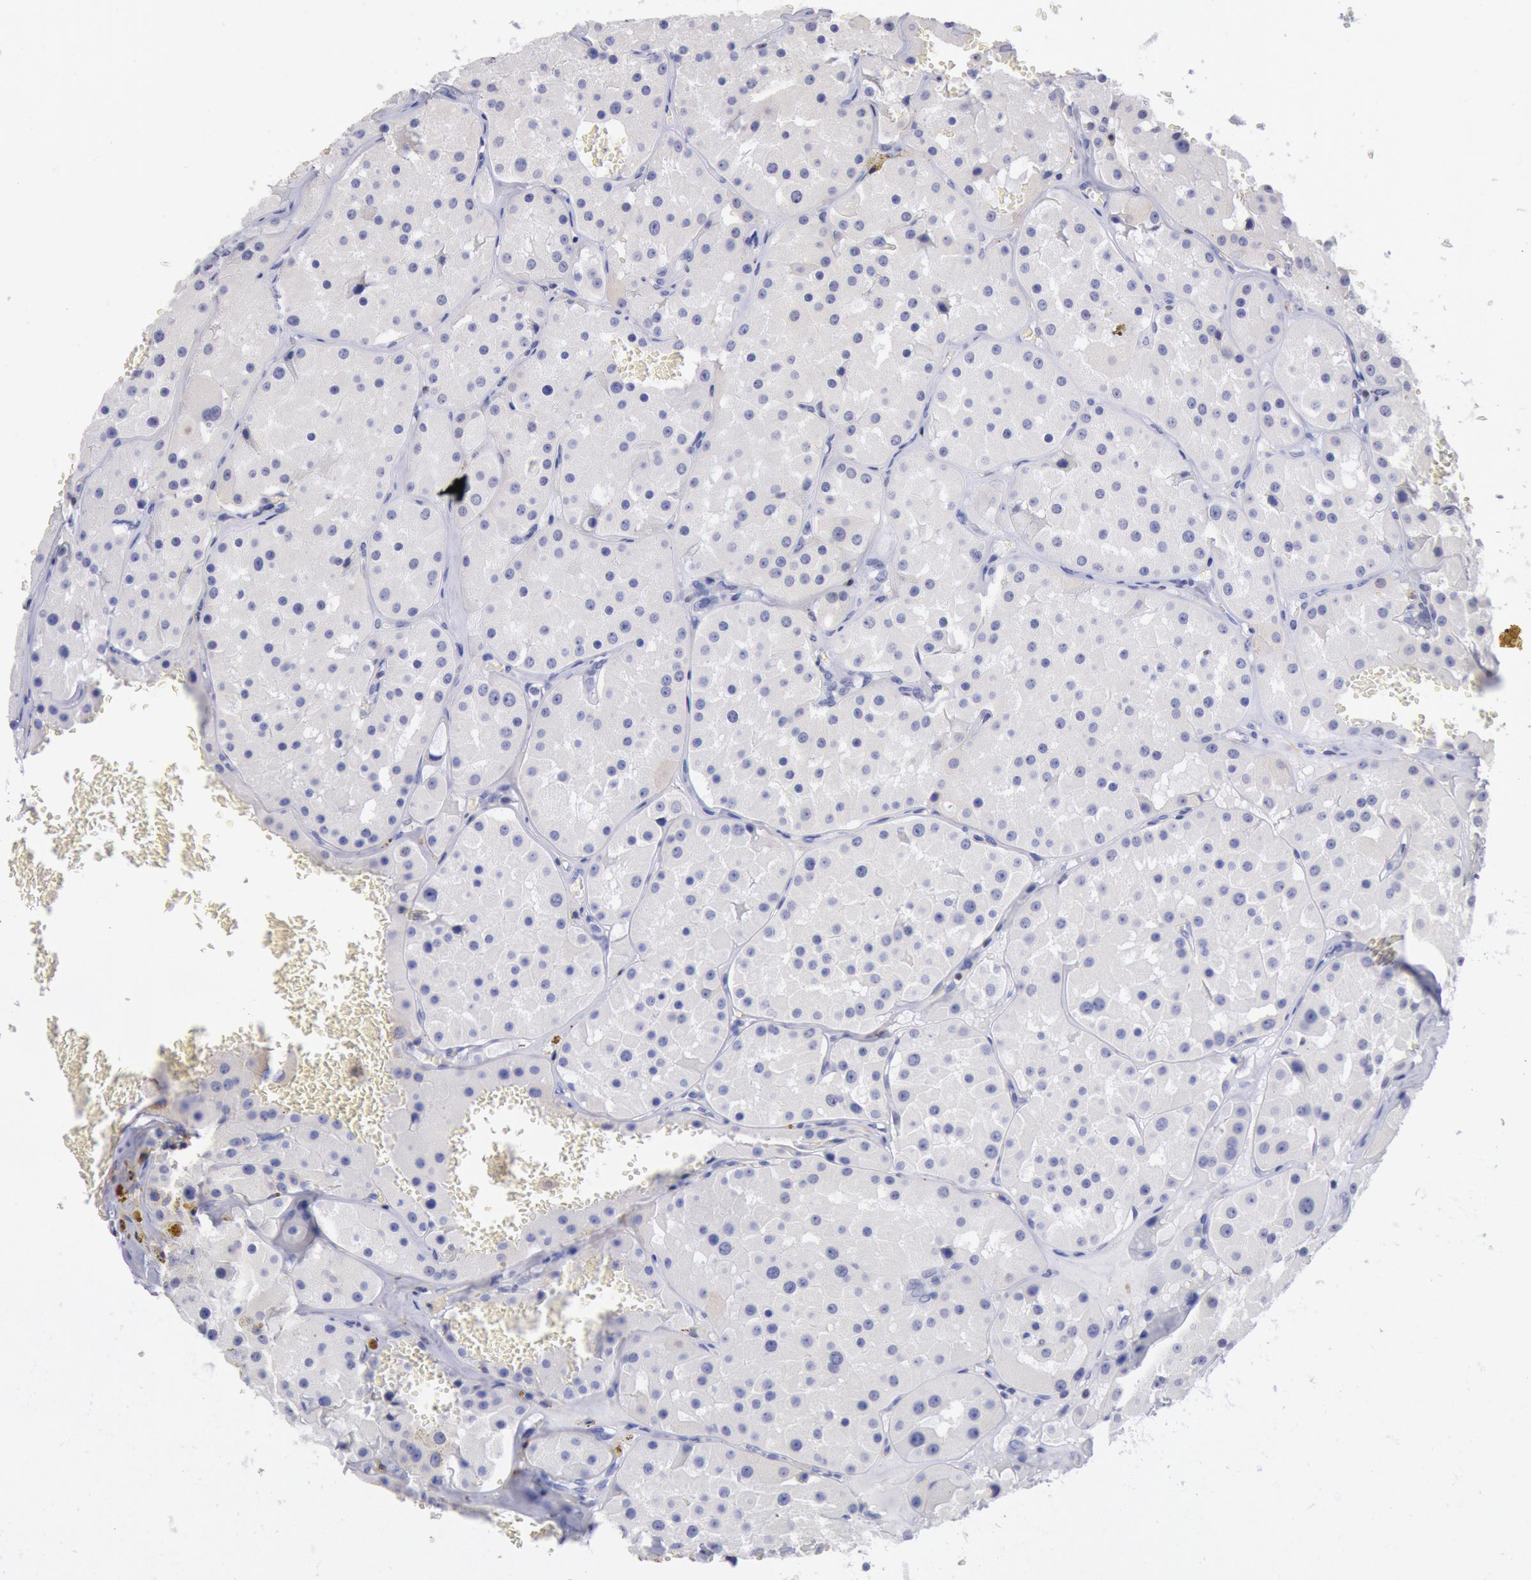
{"staining": {"intensity": "negative", "quantity": "none", "location": "none"}, "tissue": "renal cancer", "cell_type": "Tumor cells", "image_type": "cancer", "snomed": [{"axis": "morphology", "description": "Adenocarcinoma, uncertain malignant potential"}, {"axis": "topography", "description": "Kidney"}], "caption": "Immunohistochemical staining of human adenocarcinoma,  uncertain malignant potential (renal) shows no significant expression in tumor cells. Nuclei are stained in blue.", "gene": "RPS6KA5", "patient": {"sex": "male", "age": 63}}